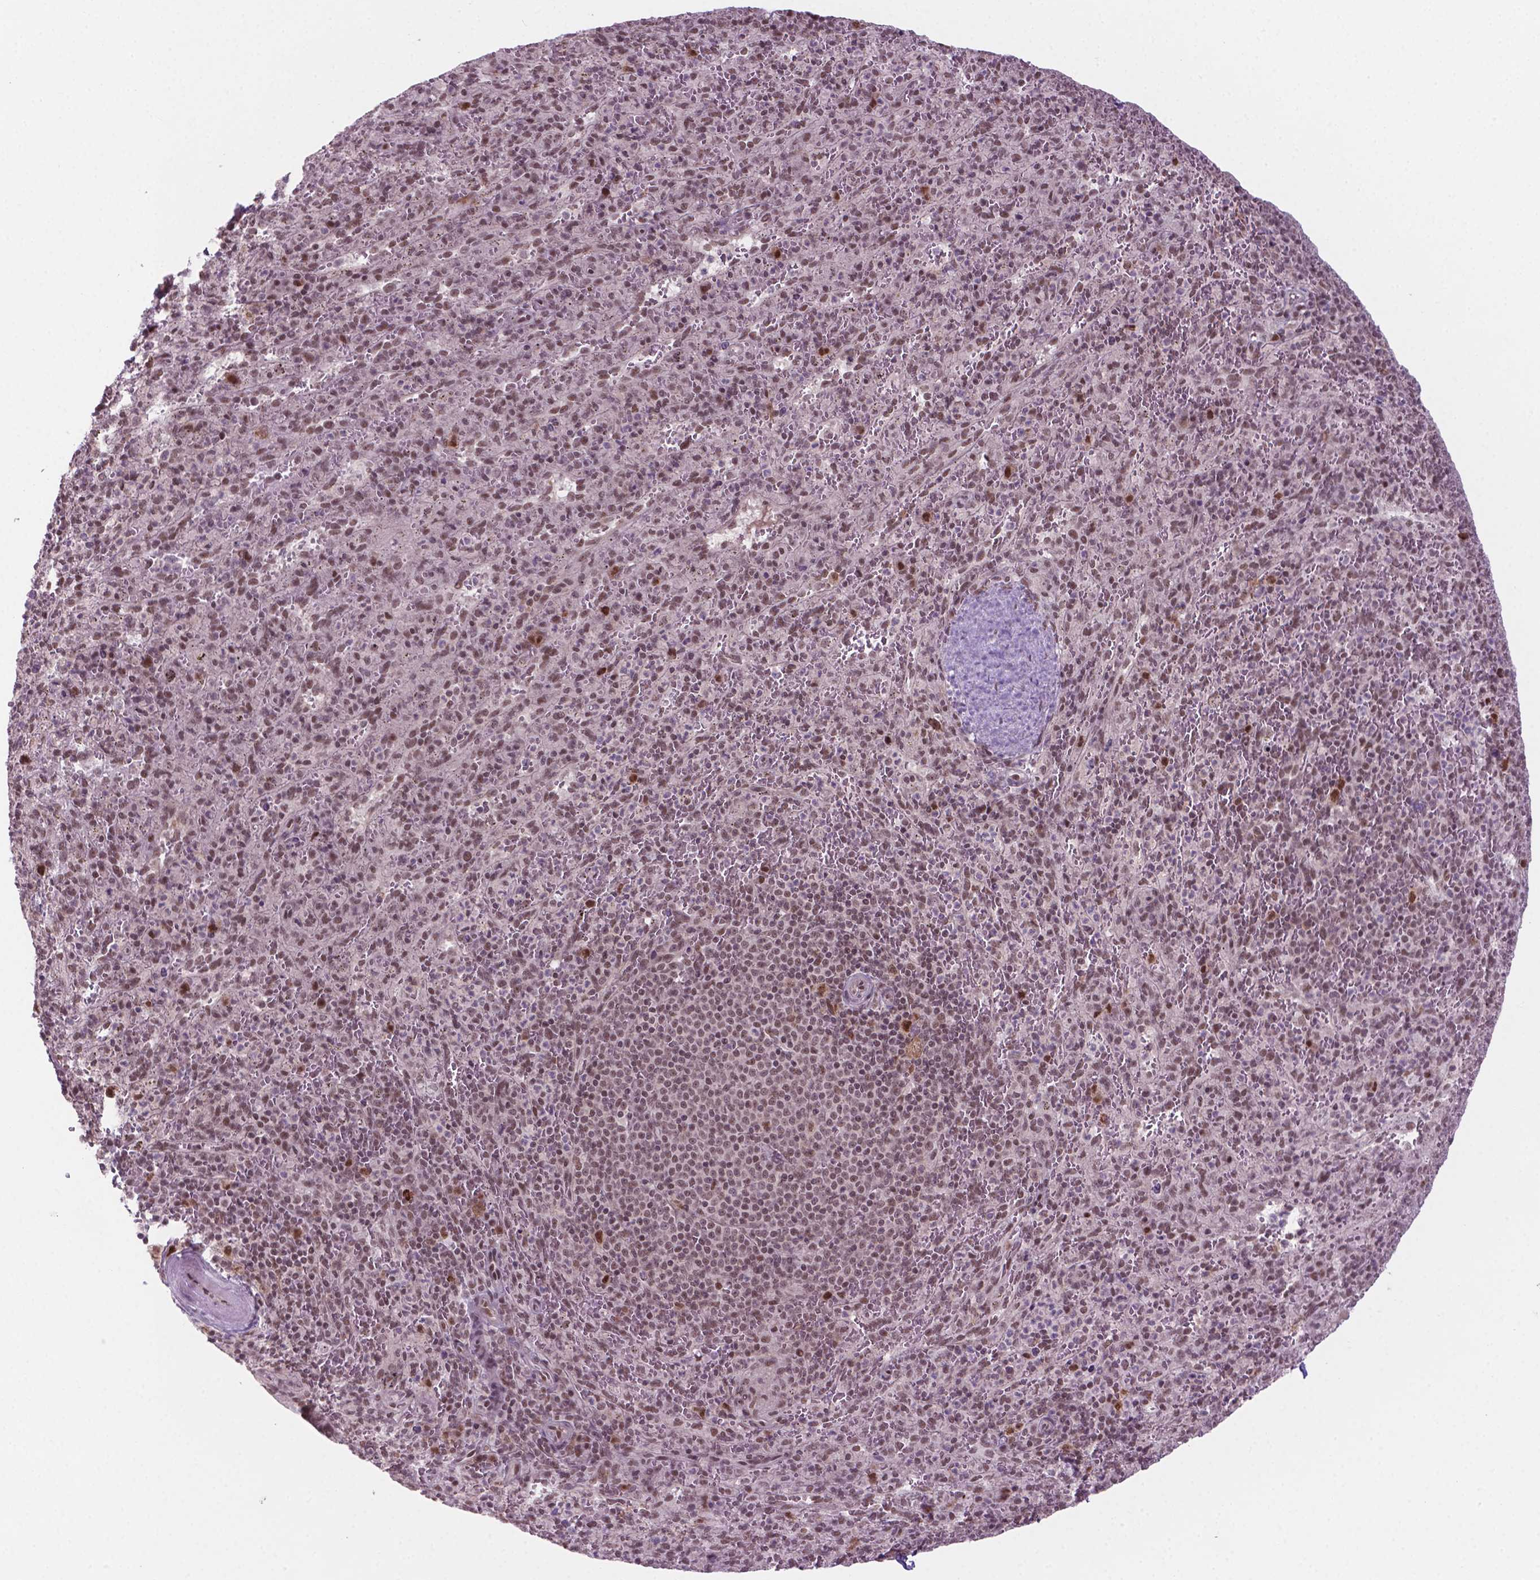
{"staining": {"intensity": "weak", "quantity": "25%-75%", "location": "nuclear"}, "tissue": "spleen", "cell_type": "Cells in red pulp", "image_type": "normal", "snomed": [{"axis": "morphology", "description": "Normal tissue, NOS"}, {"axis": "topography", "description": "Spleen"}], "caption": "Immunohistochemistry of benign spleen reveals low levels of weak nuclear staining in about 25%-75% of cells in red pulp. (DAB (3,3'-diaminobenzidine) IHC, brown staining for protein, blue staining for nuclei).", "gene": "PHAX", "patient": {"sex": "male", "age": 57}}